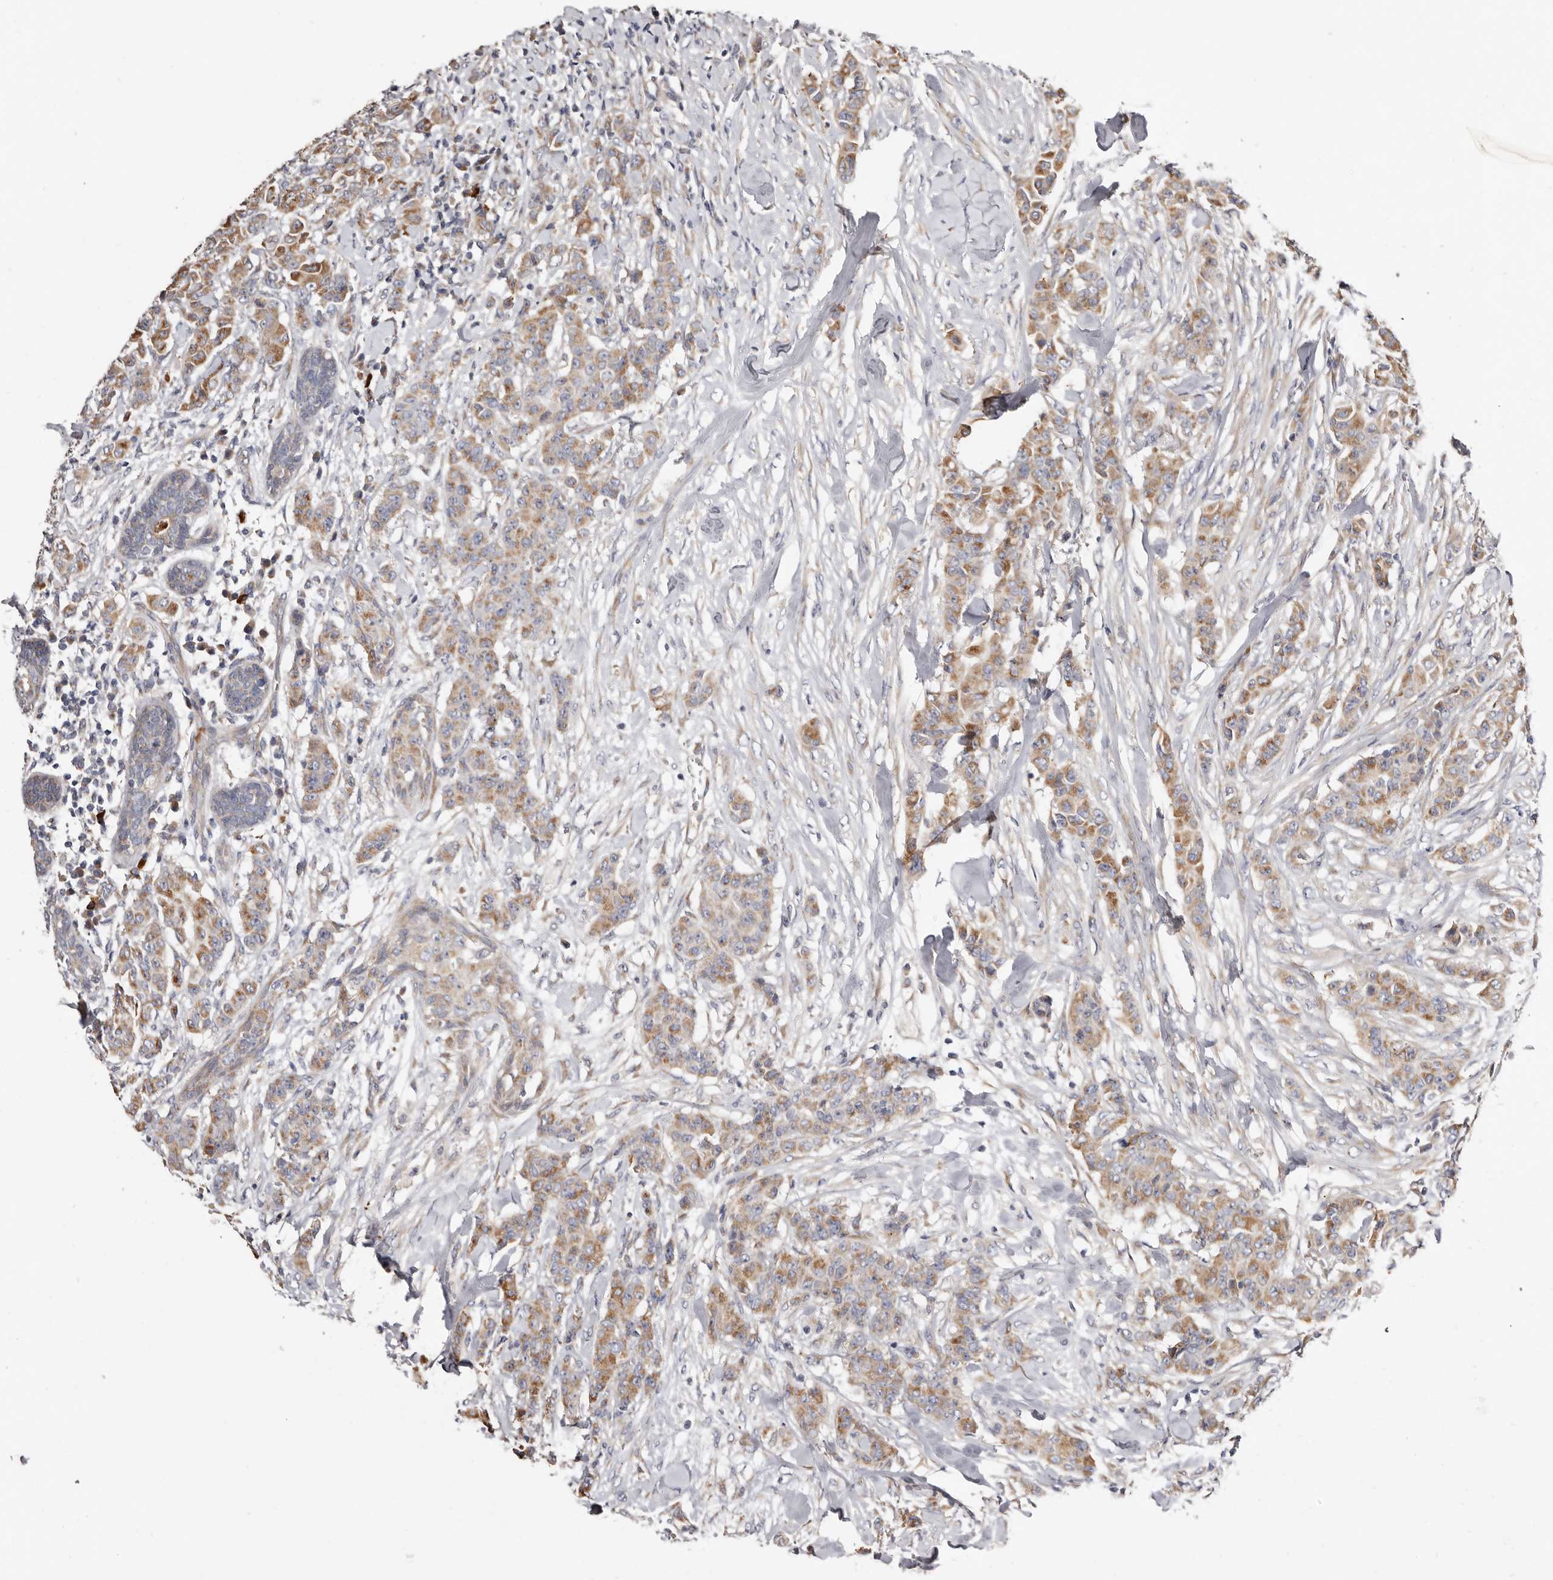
{"staining": {"intensity": "moderate", "quantity": ">75%", "location": "cytoplasmic/membranous"}, "tissue": "breast cancer", "cell_type": "Tumor cells", "image_type": "cancer", "snomed": [{"axis": "morphology", "description": "Duct carcinoma"}, {"axis": "topography", "description": "Breast"}], "caption": "Breast cancer tissue reveals moderate cytoplasmic/membranous staining in about >75% of tumor cells (brown staining indicates protein expression, while blue staining denotes nuclei).", "gene": "ASIC5", "patient": {"sex": "female", "age": 40}}